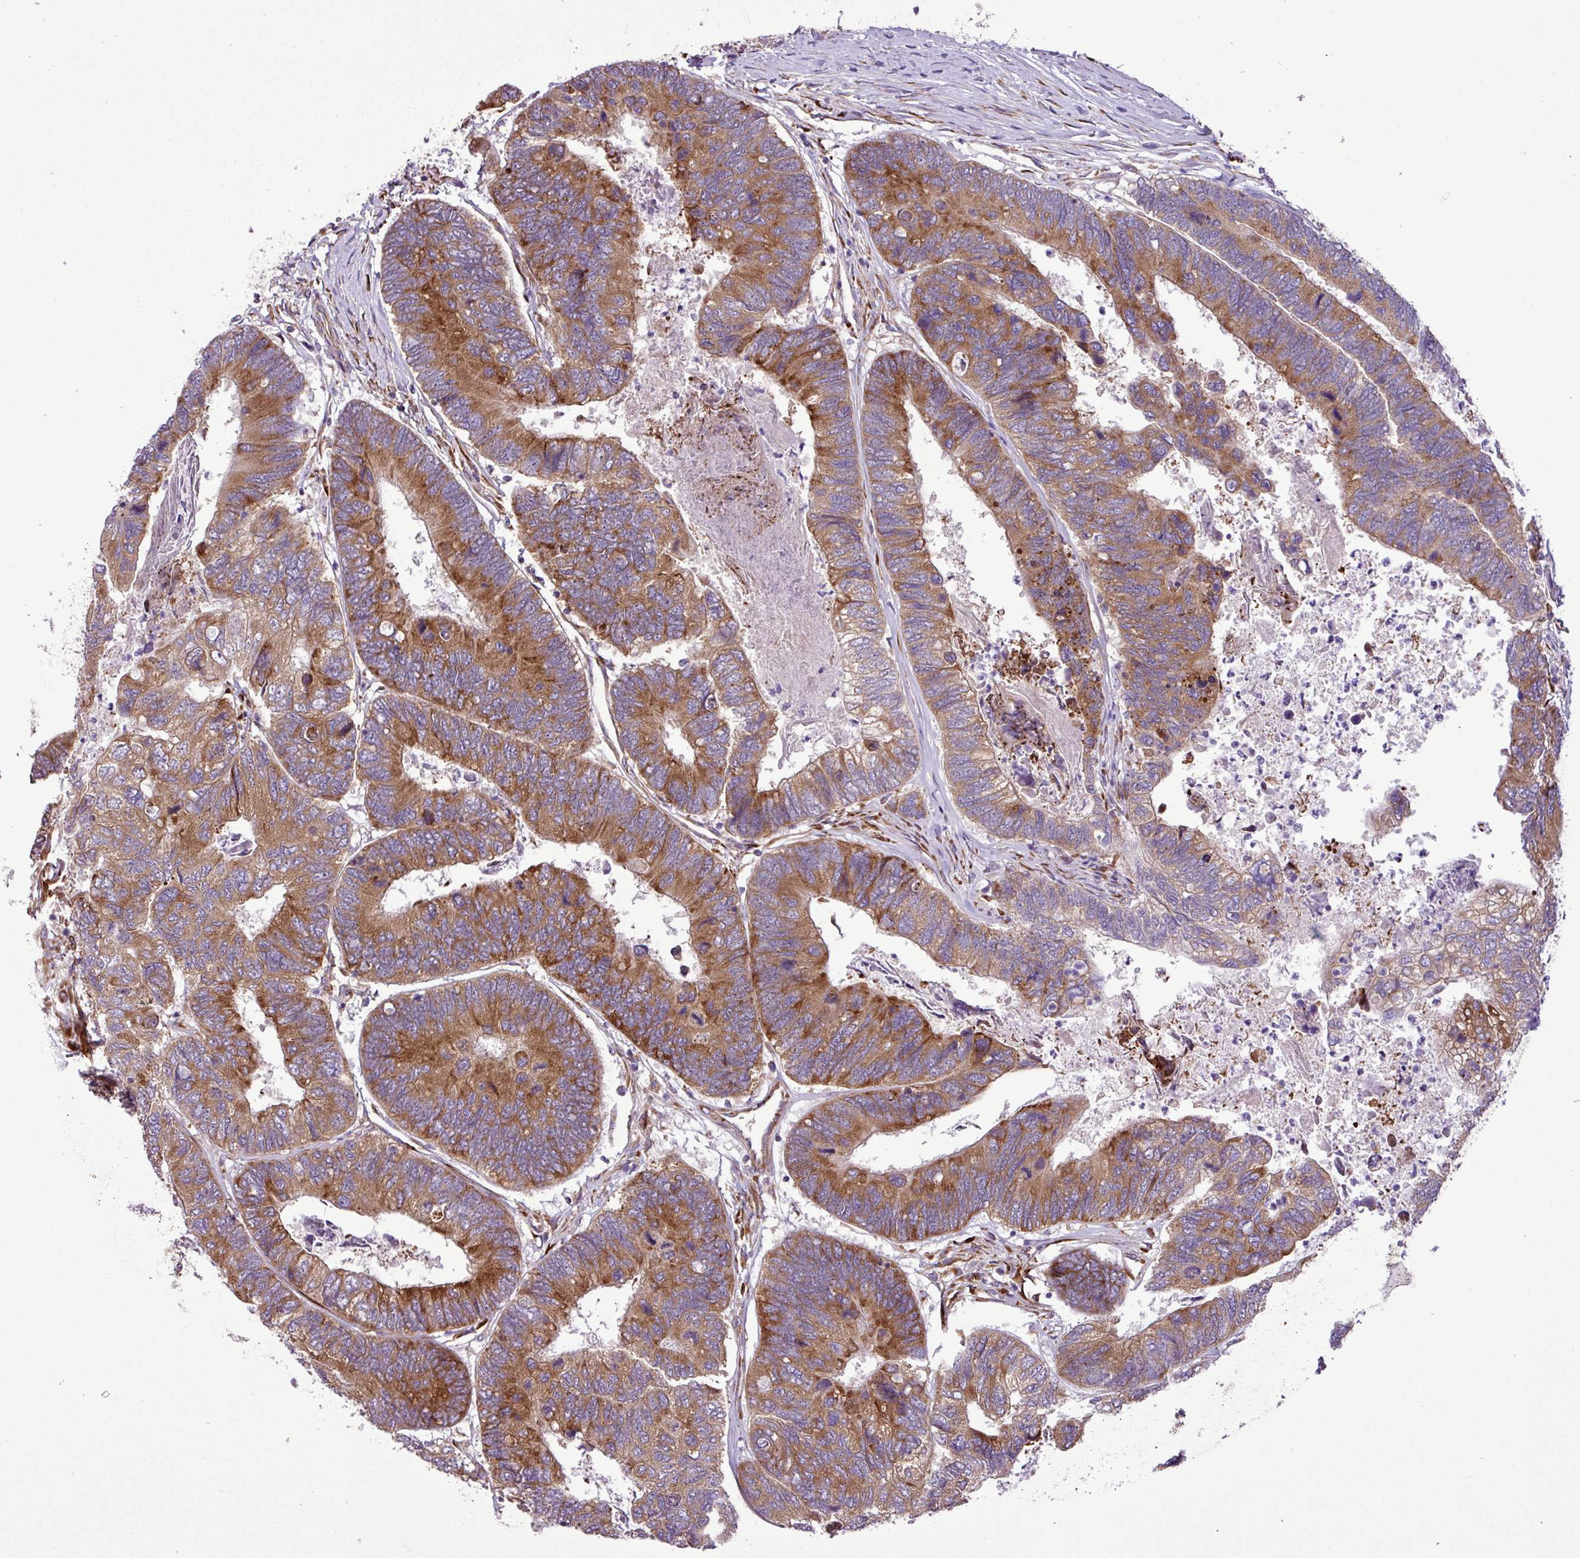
{"staining": {"intensity": "moderate", "quantity": ">75%", "location": "cytoplasmic/membranous"}, "tissue": "colorectal cancer", "cell_type": "Tumor cells", "image_type": "cancer", "snomed": [{"axis": "morphology", "description": "Adenocarcinoma, NOS"}, {"axis": "topography", "description": "Colon"}], "caption": "There is medium levels of moderate cytoplasmic/membranous staining in tumor cells of adenocarcinoma (colorectal), as demonstrated by immunohistochemical staining (brown color).", "gene": "RPL13", "patient": {"sex": "female", "age": 67}}